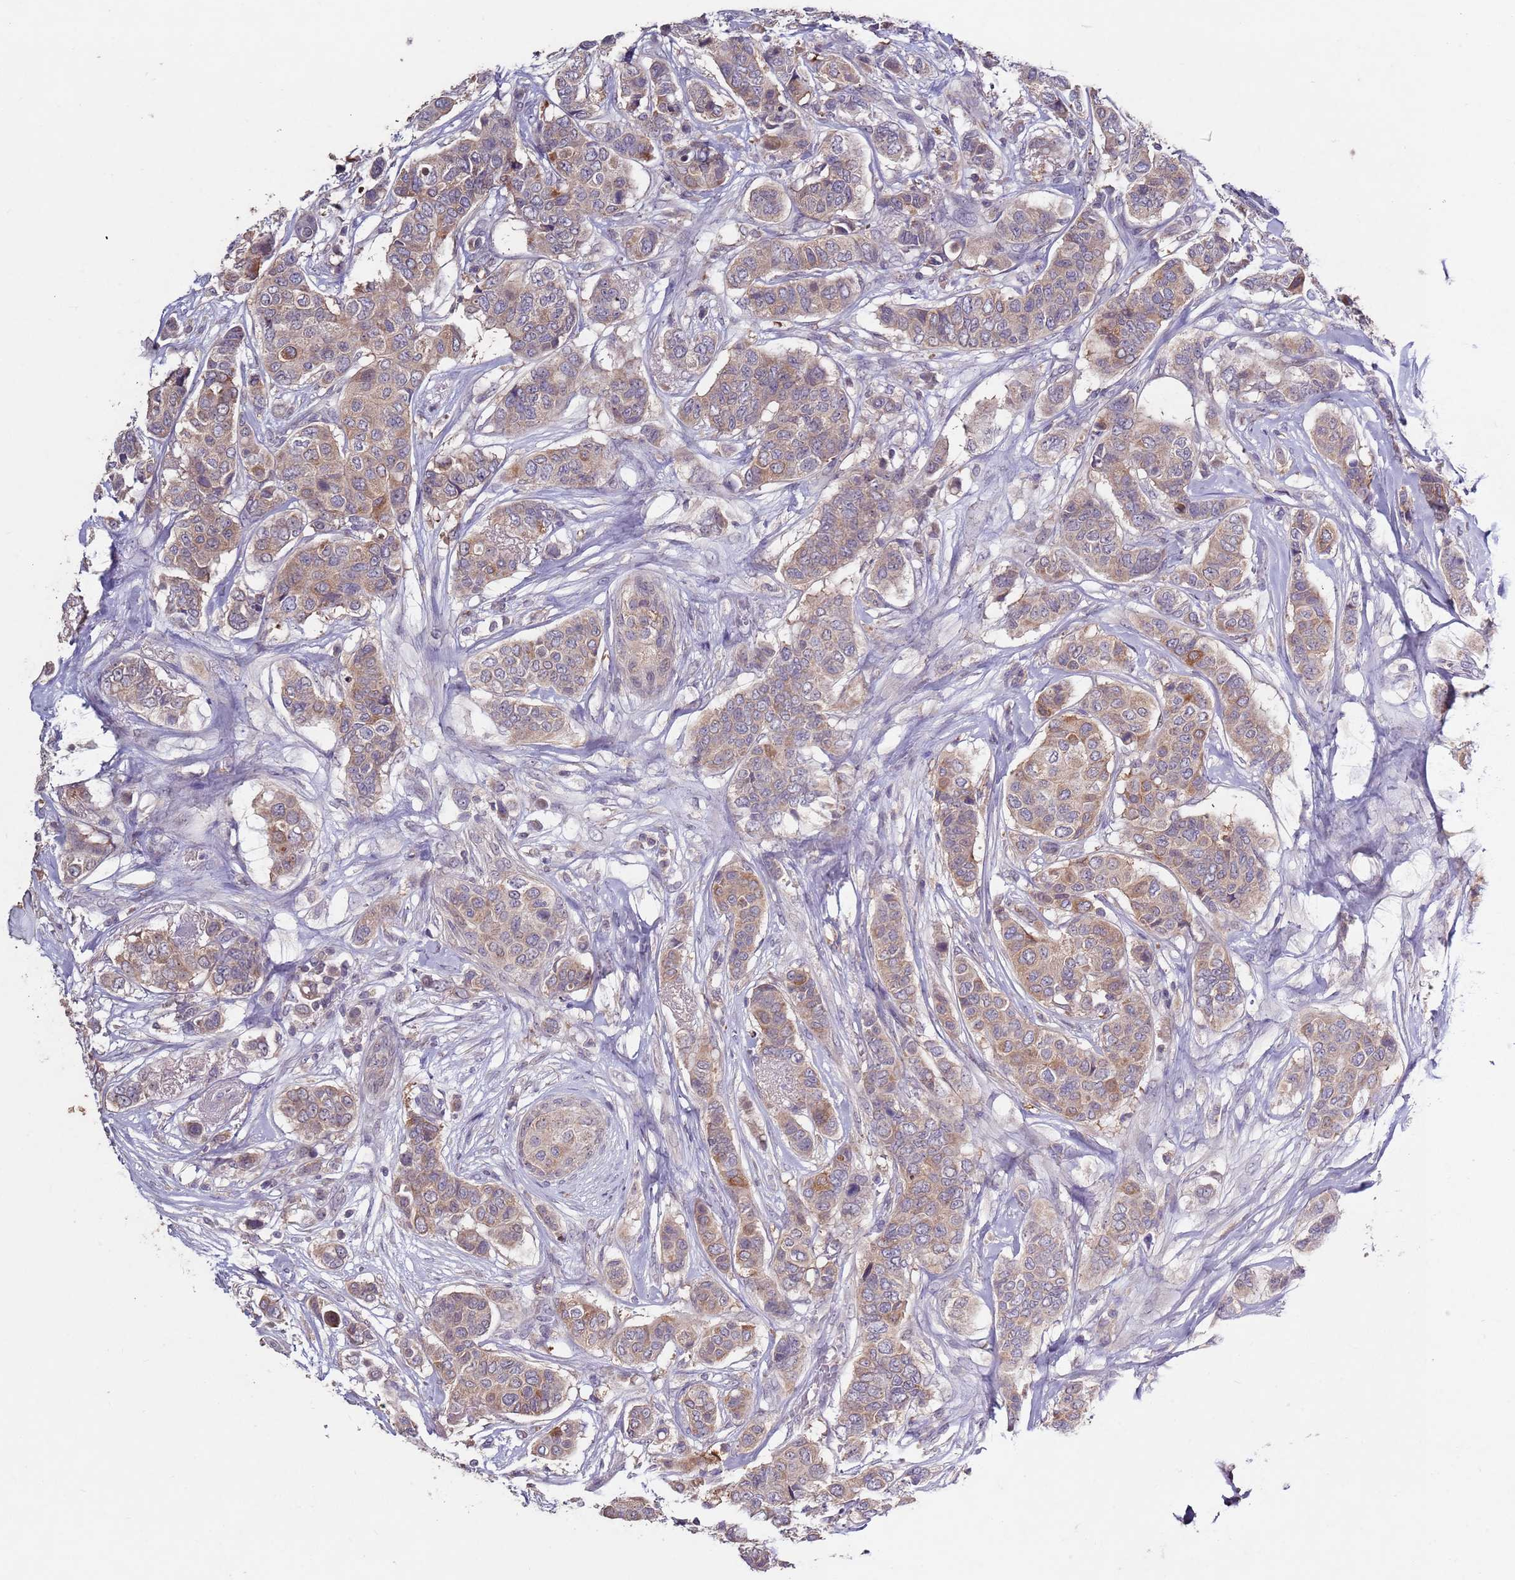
{"staining": {"intensity": "weak", "quantity": "25%-75%", "location": "cytoplasmic/membranous"}, "tissue": "breast cancer", "cell_type": "Tumor cells", "image_type": "cancer", "snomed": [{"axis": "morphology", "description": "Lobular carcinoma"}, {"axis": "topography", "description": "Breast"}], "caption": "A low amount of weak cytoplasmic/membranous positivity is identified in approximately 25%-75% of tumor cells in breast cancer (lobular carcinoma) tissue.", "gene": "NRDE2", "patient": {"sex": "female", "age": 51}}